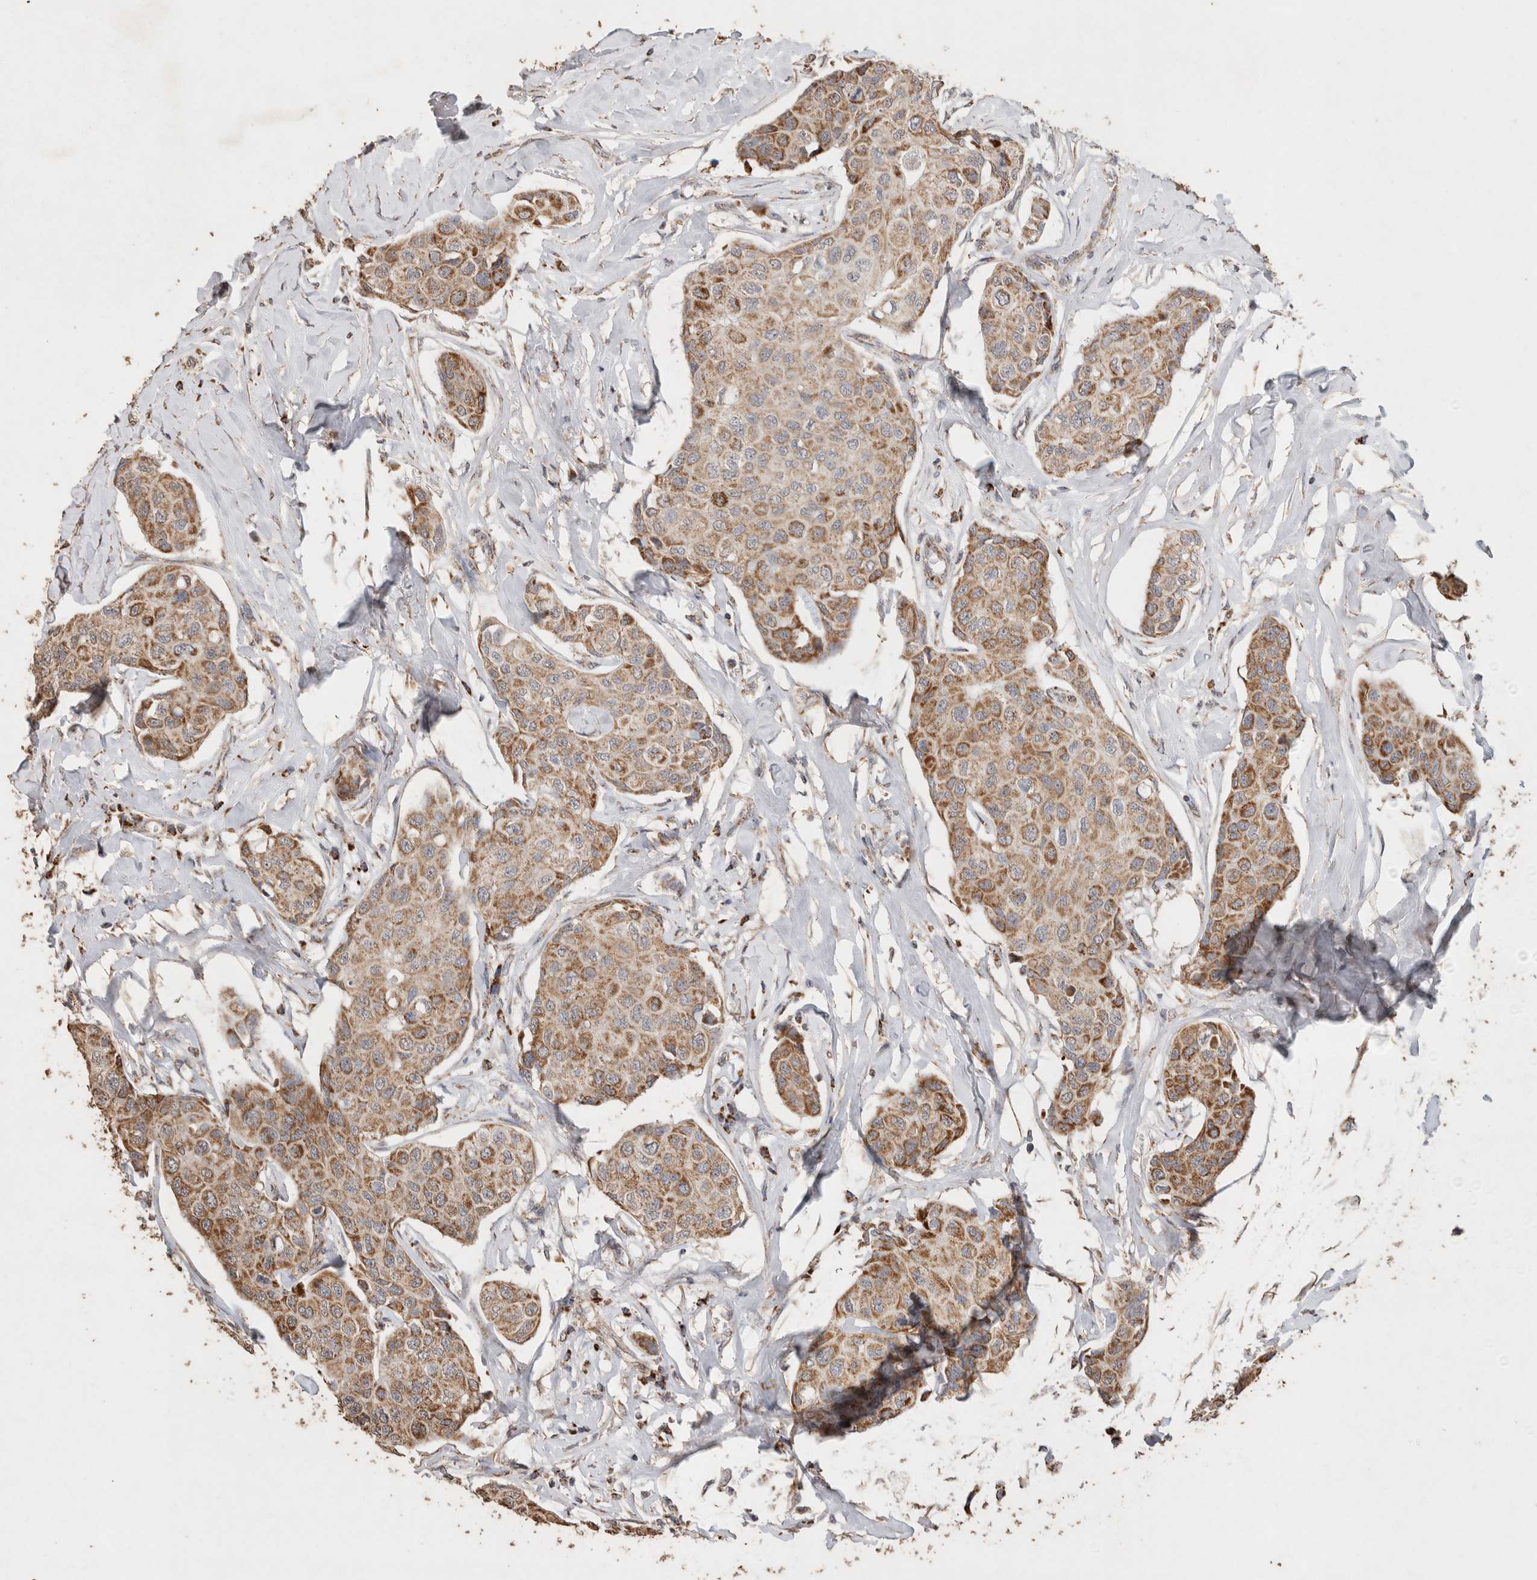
{"staining": {"intensity": "moderate", "quantity": ">75%", "location": "cytoplasmic/membranous"}, "tissue": "breast cancer", "cell_type": "Tumor cells", "image_type": "cancer", "snomed": [{"axis": "morphology", "description": "Duct carcinoma"}, {"axis": "topography", "description": "Breast"}], "caption": "Intraductal carcinoma (breast) stained with immunohistochemistry displays moderate cytoplasmic/membranous staining in about >75% of tumor cells.", "gene": "ACADM", "patient": {"sex": "female", "age": 80}}